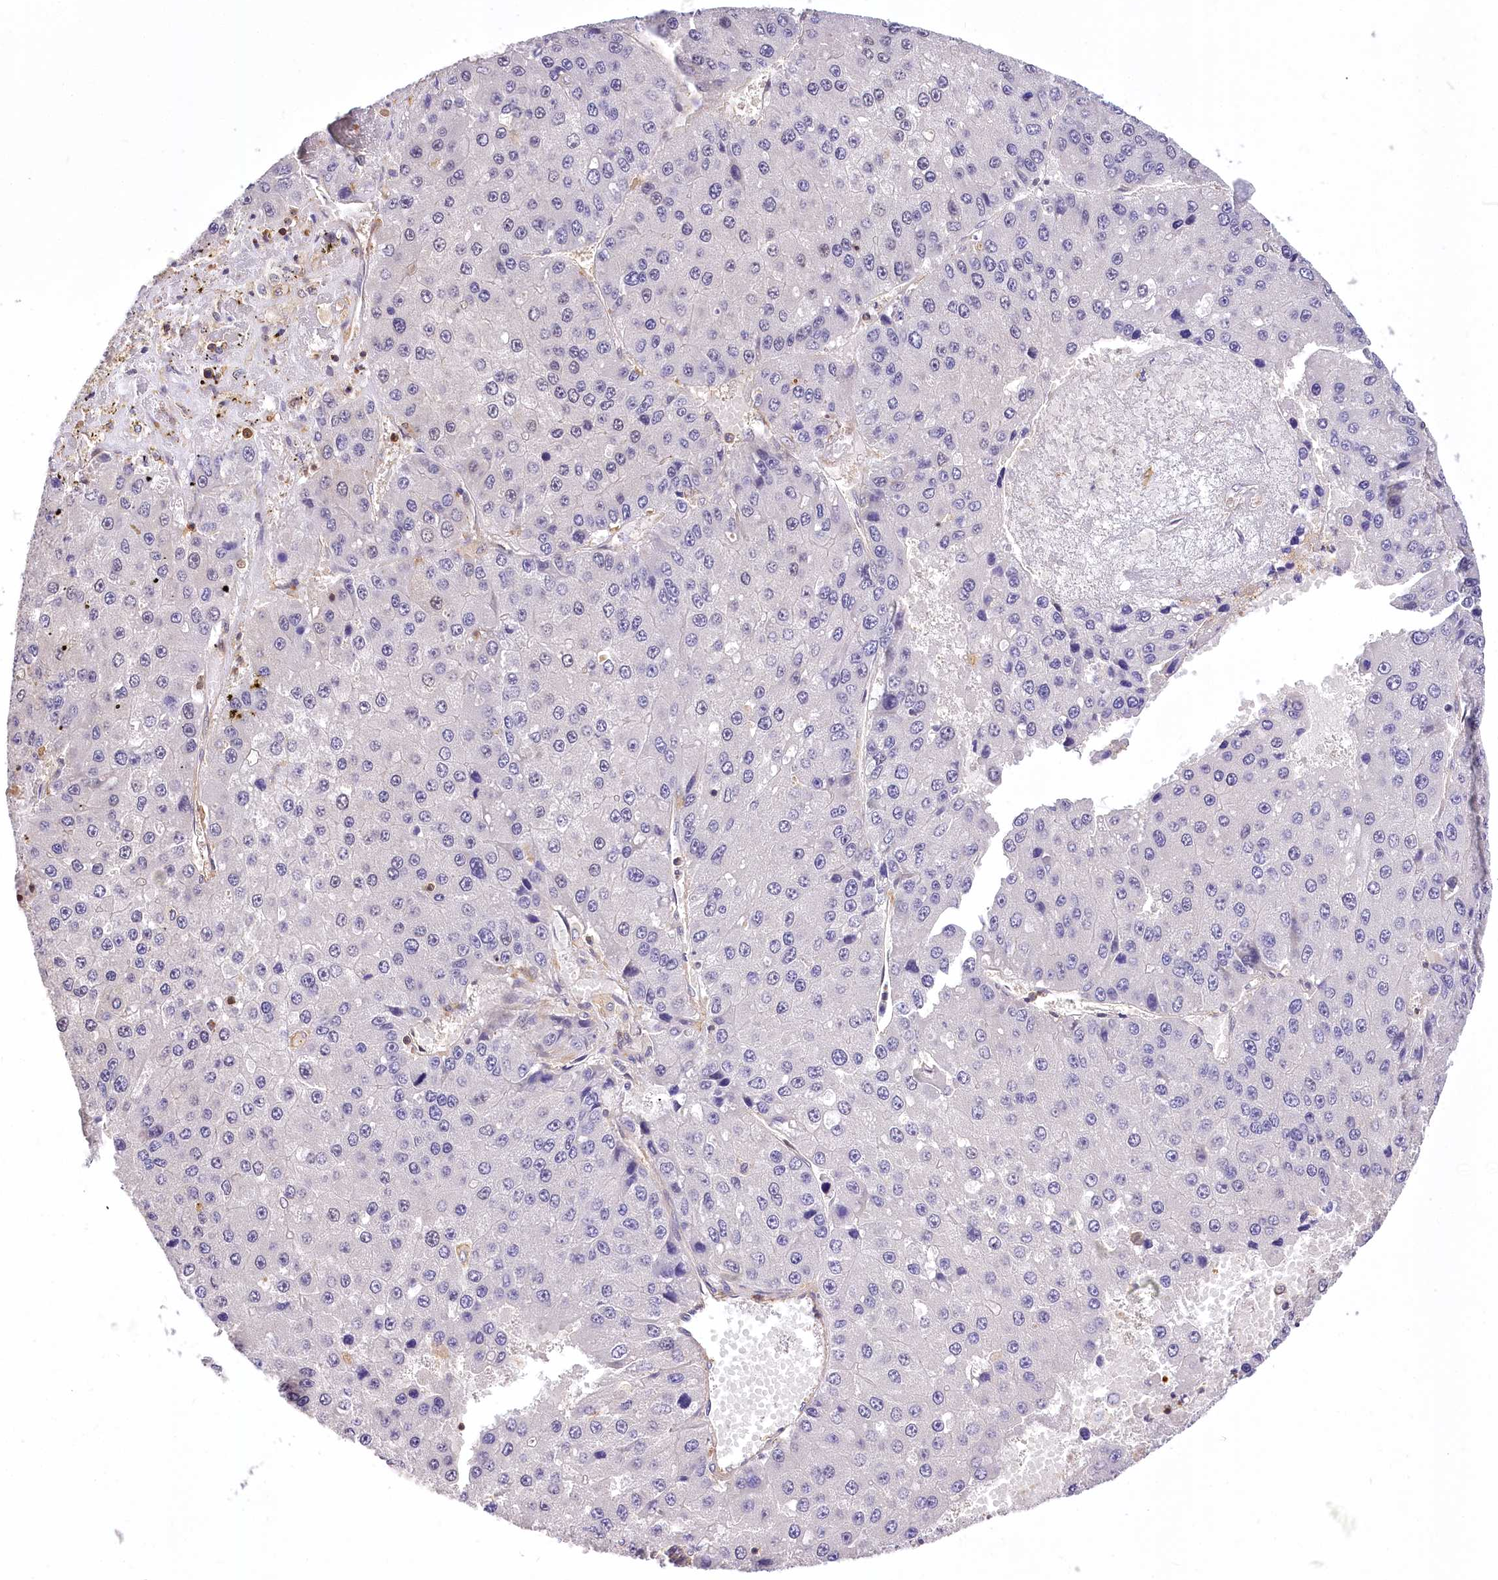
{"staining": {"intensity": "weak", "quantity": "<25%", "location": "nuclear"}, "tissue": "liver cancer", "cell_type": "Tumor cells", "image_type": "cancer", "snomed": [{"axis": "morphology", "description": "Carcinoma, Hepatocellular, NOS"}, {"axis": "topography", "description": "Liver"}], "caption": "High magnification brightfield microscopy of liver cancer (hepatocellular carcinoma) stained with DAB (brown) and counterstained with hematoxylin (blue): tumor cells show no significant expression.", "gene": "DPP3", "patient": {"sex": "female", "age": 73}}